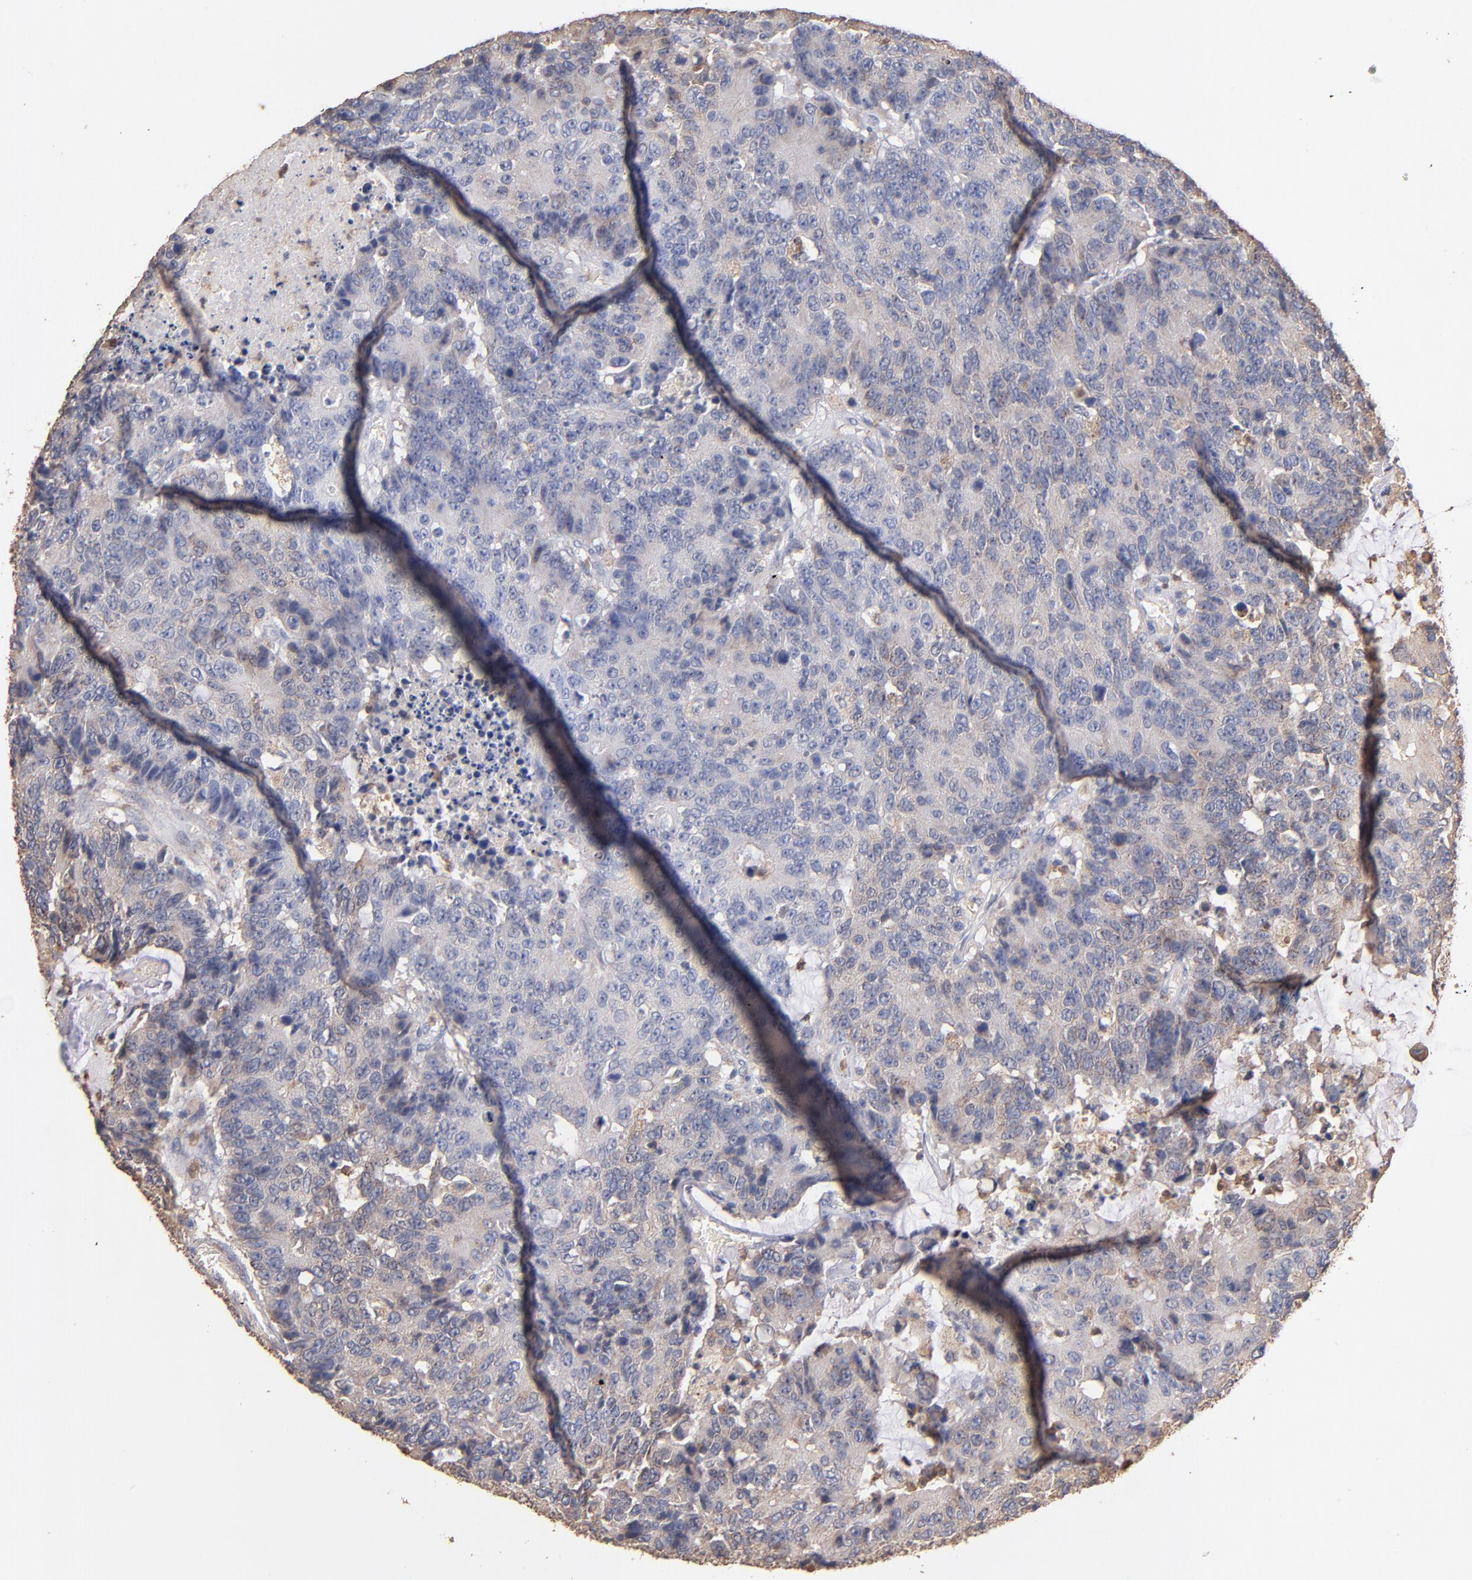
{"staining": {"intensity": "weak", "quantity": ">75%", "location": "cytoplasmic/membranous"}, "tissue": "colorectal cancer", "cell_type": "Tumor cells", "image_type": "cancer", "snomed": [{"axis": "morphology", "description": "Adenocarcinoma, NOS"}, {"axis": "topography", "description": "Colon"}], "caption": "This image demonstrates immunohistochemistry staining of colorectal adenocarcinoma, with low weak cytoplasmic/membranous staining in approximately >75% of tumor cells.", "gene": "RO60", "patient": {"sex": "female", "age": 86}}